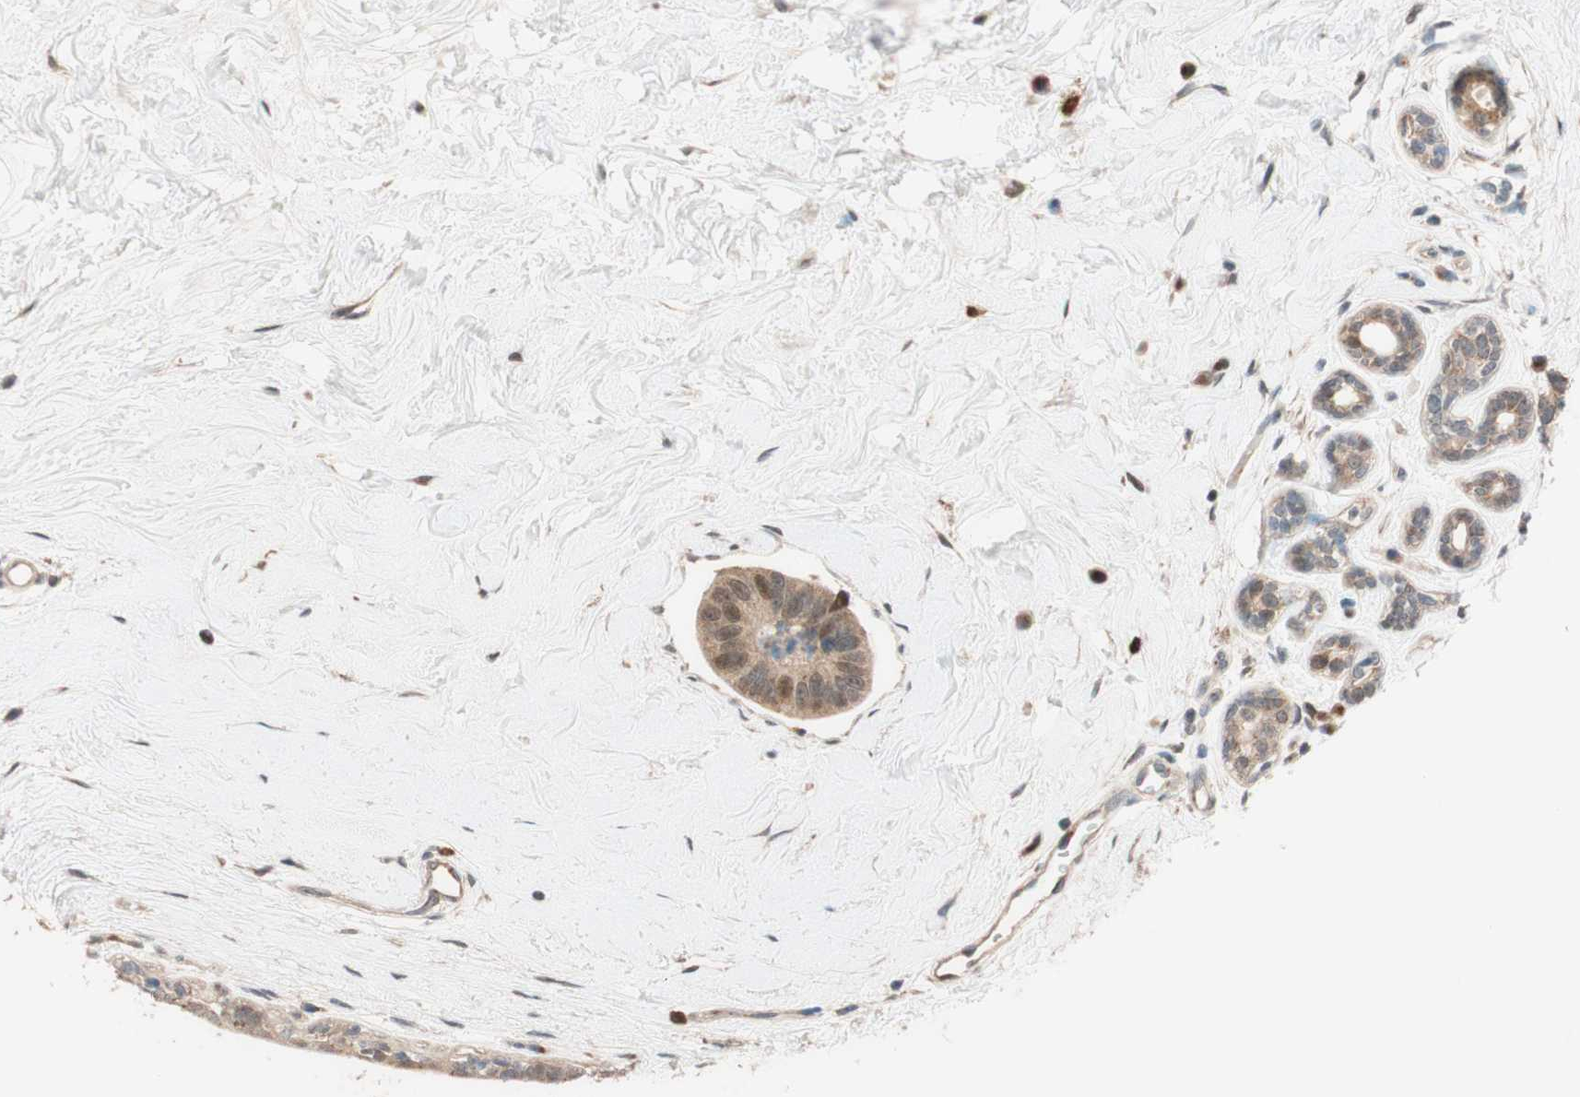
{"staining": {"intensity": "moderate", "quantity": ">75%", "location": "cytoplasmic/membranous"}, "tissue": "breast cancer", "cell_type": "Tumor cells", "image_type": "cancer", "snomed": [{"axis": "morphology", "description": "Normal tissue, NOS"}, {"axis": "morphology", "description": "Duct carcinoma"}, {"axis": "topography", "description": "Breast"}], "caption": "Immunohistochemical staining of human breast intraductal carcinoma reveals medium levels of moderate cytoplasmic/membranous staining in approximately >75% of tumor cells.", "gene": "CCNC", "patient": {"sex": "female", "age": 39}}